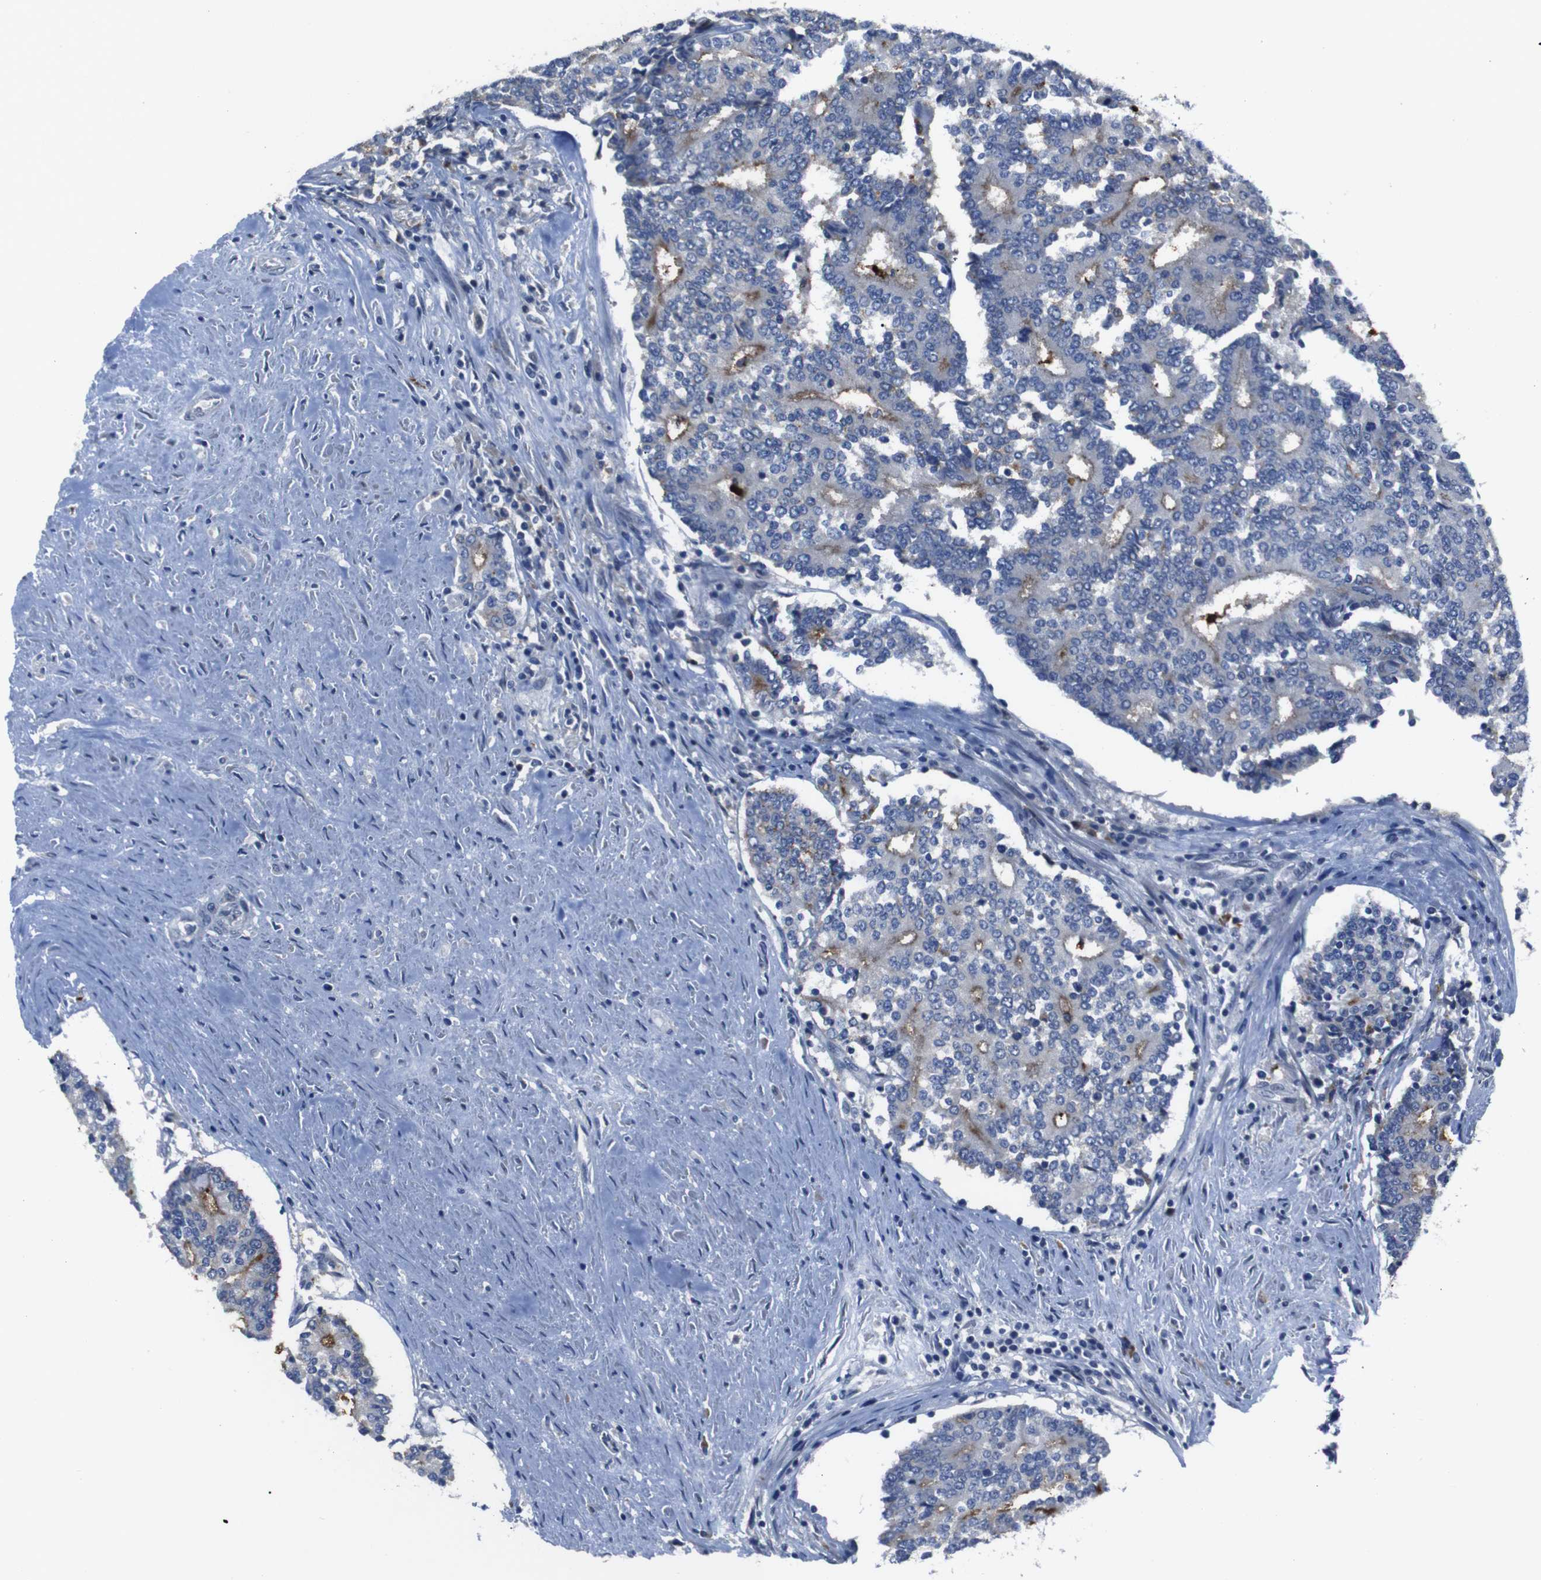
{"staining": {"intensity": "moderate", "quantity": "25%-75%", "location": "cytoplasmic/membranous"}, "tissue": "prostate cancer", "cell_type": "Tumor cells", "image_type": "cancer", "snomed": [{"axis": "morphology", "description": "Normal tissue, NOS"}, {"axis": "morphology", "description": "Adenocarcinoma, High grade"}, {"axis": "topography", "description": "Prostate"}, {"axis": "topography", "description": "Seminal veicle"}], "caption": "Protein expression analysis of prostate cancer (adenocarcinoma (high-grade)) displays moderate cytoplasmic/membranous staining in about 25%-75% of tumor cells. (DAB IHC with brightfield microscopy, high magnification).", "gene": "SEMA4B", "patient": {"sex": "male", "age": 55}}